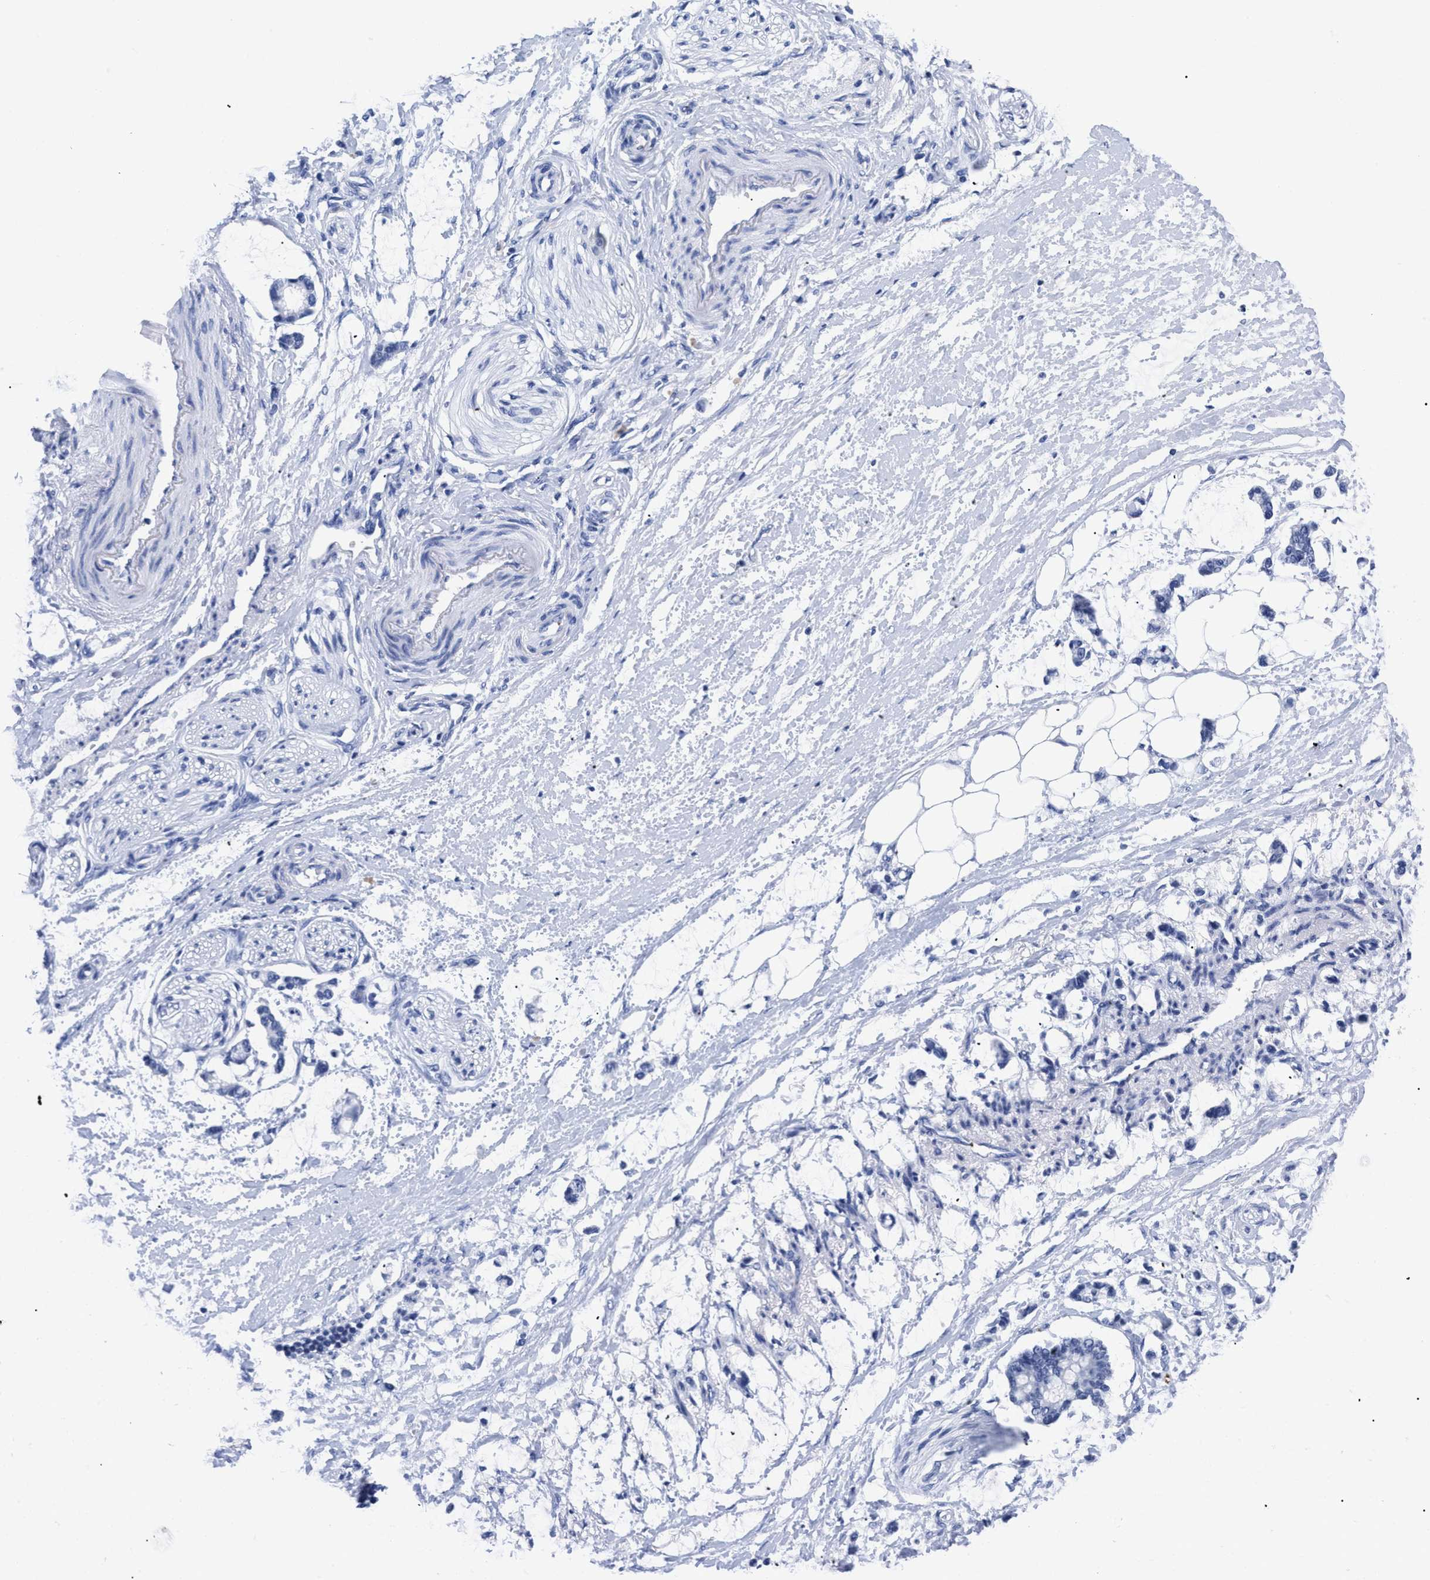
{"staining": {"intensity": "negative", "quantity": "none", "location": "none"}, "tissue": "adipose tissue", "cell_type": "Adipocytes", "image_type": "normal", "snomed": [{"axis": "morphology", "description": "Normal tissue, NOS"}, {"axis": "morphology", "description": "Adenocarcinoma, NOS"}, {"axis": "topography", "description": "Colon"}, {"axis": "topography", "description": "Peripheral nerve tissue"}], "caption": "Micrograph shows no significant protein staining in adipocytes of benign adipose tissue. (DAB (3,3'-diaminobenzidine) immunohistochemistry (IHC) visualized using brightfield microscopy, high magnification).", "gene": "TREML1", "patient": {"sex": "male", "age": 14}}